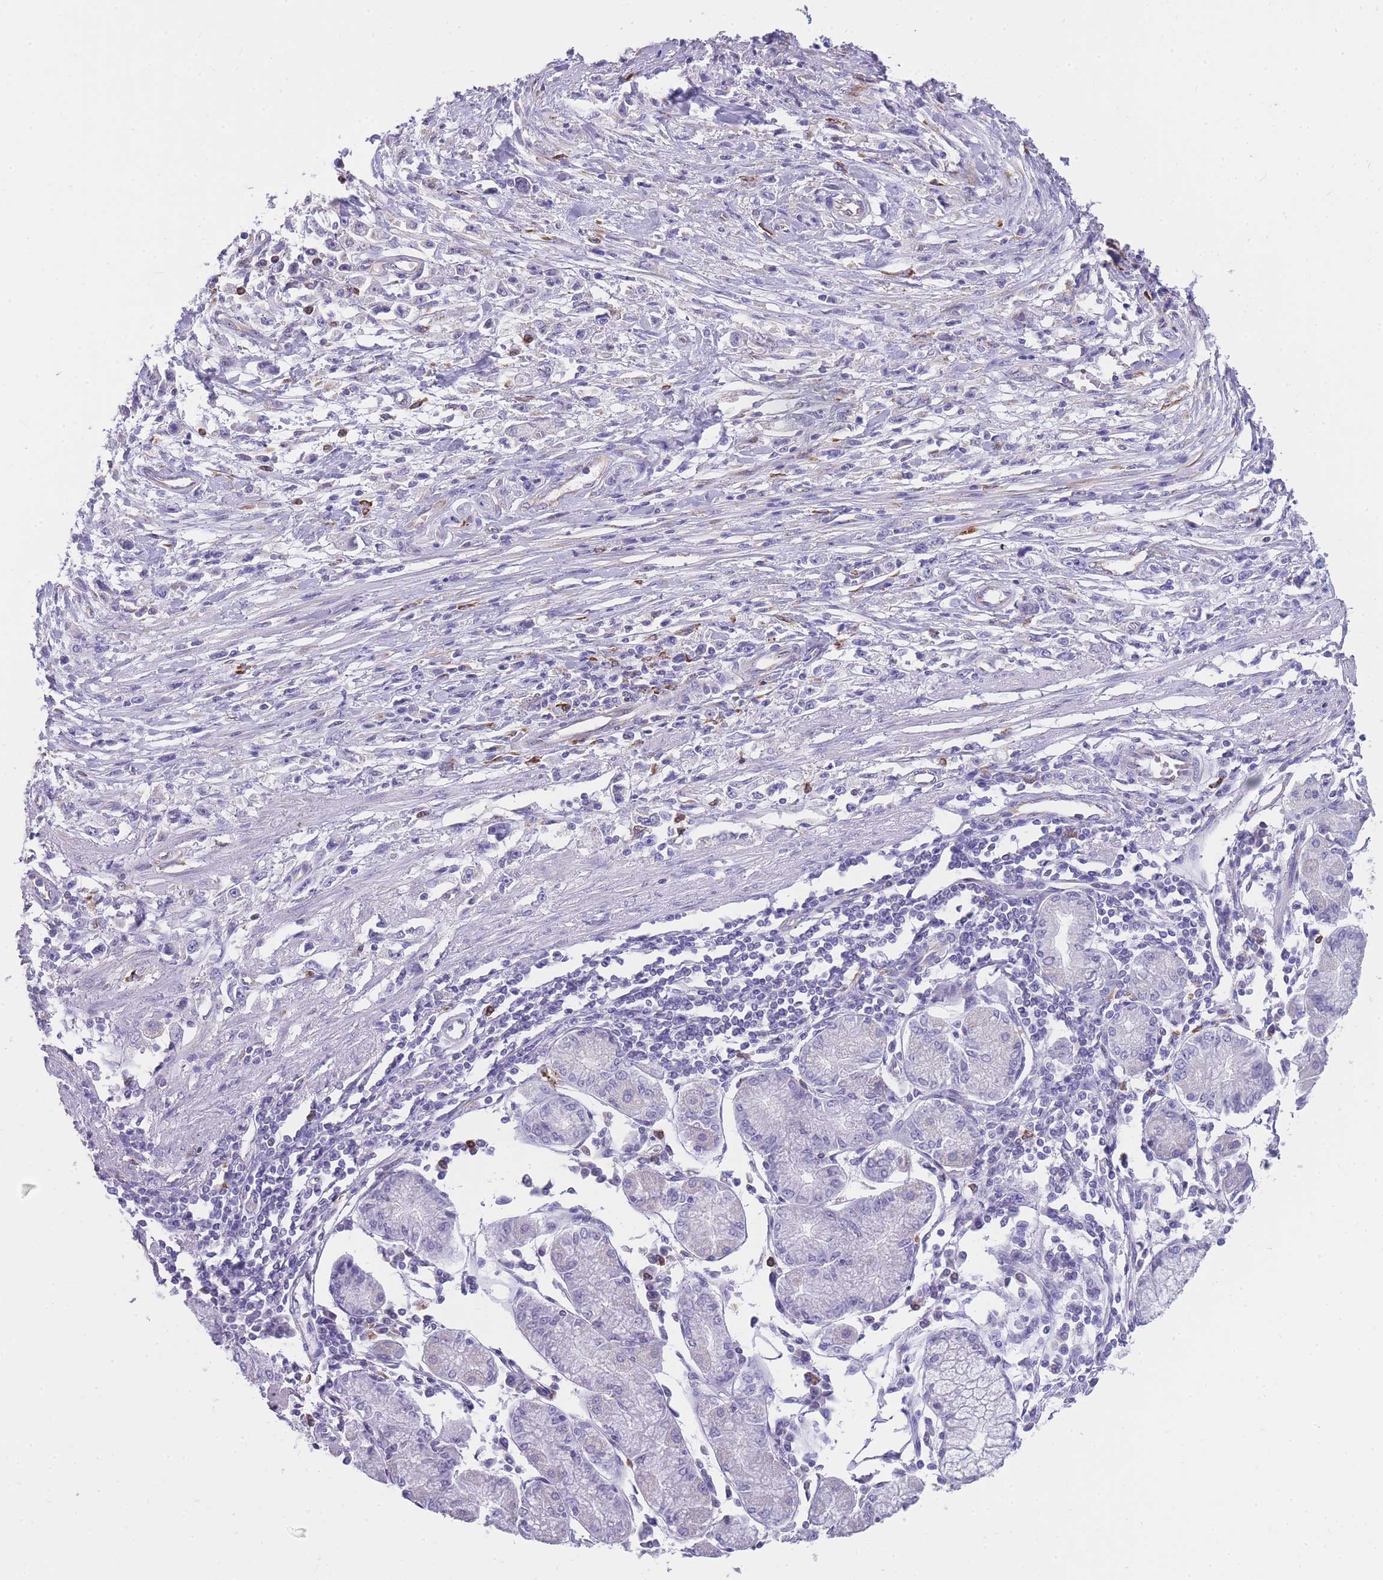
{"staining": {"intensity": "negative", "quantity": "none", "location": "none"}, "tissue": "stomach cancer", "cell_type": "Tumor cells", "image_type": "cancer", "snomed": [{"axis": "morphology", "description": "Adenocarcinoma, NOS"}, {"axis": "topography", "description": "Stomach"}], "caption": "This is a micrograph of IHC staining of adenocarcinoma (stomach), which shows no positivity in tumor cells.", "gene": "ZNF662", "patient": {"sex": "female", "age": 59}}